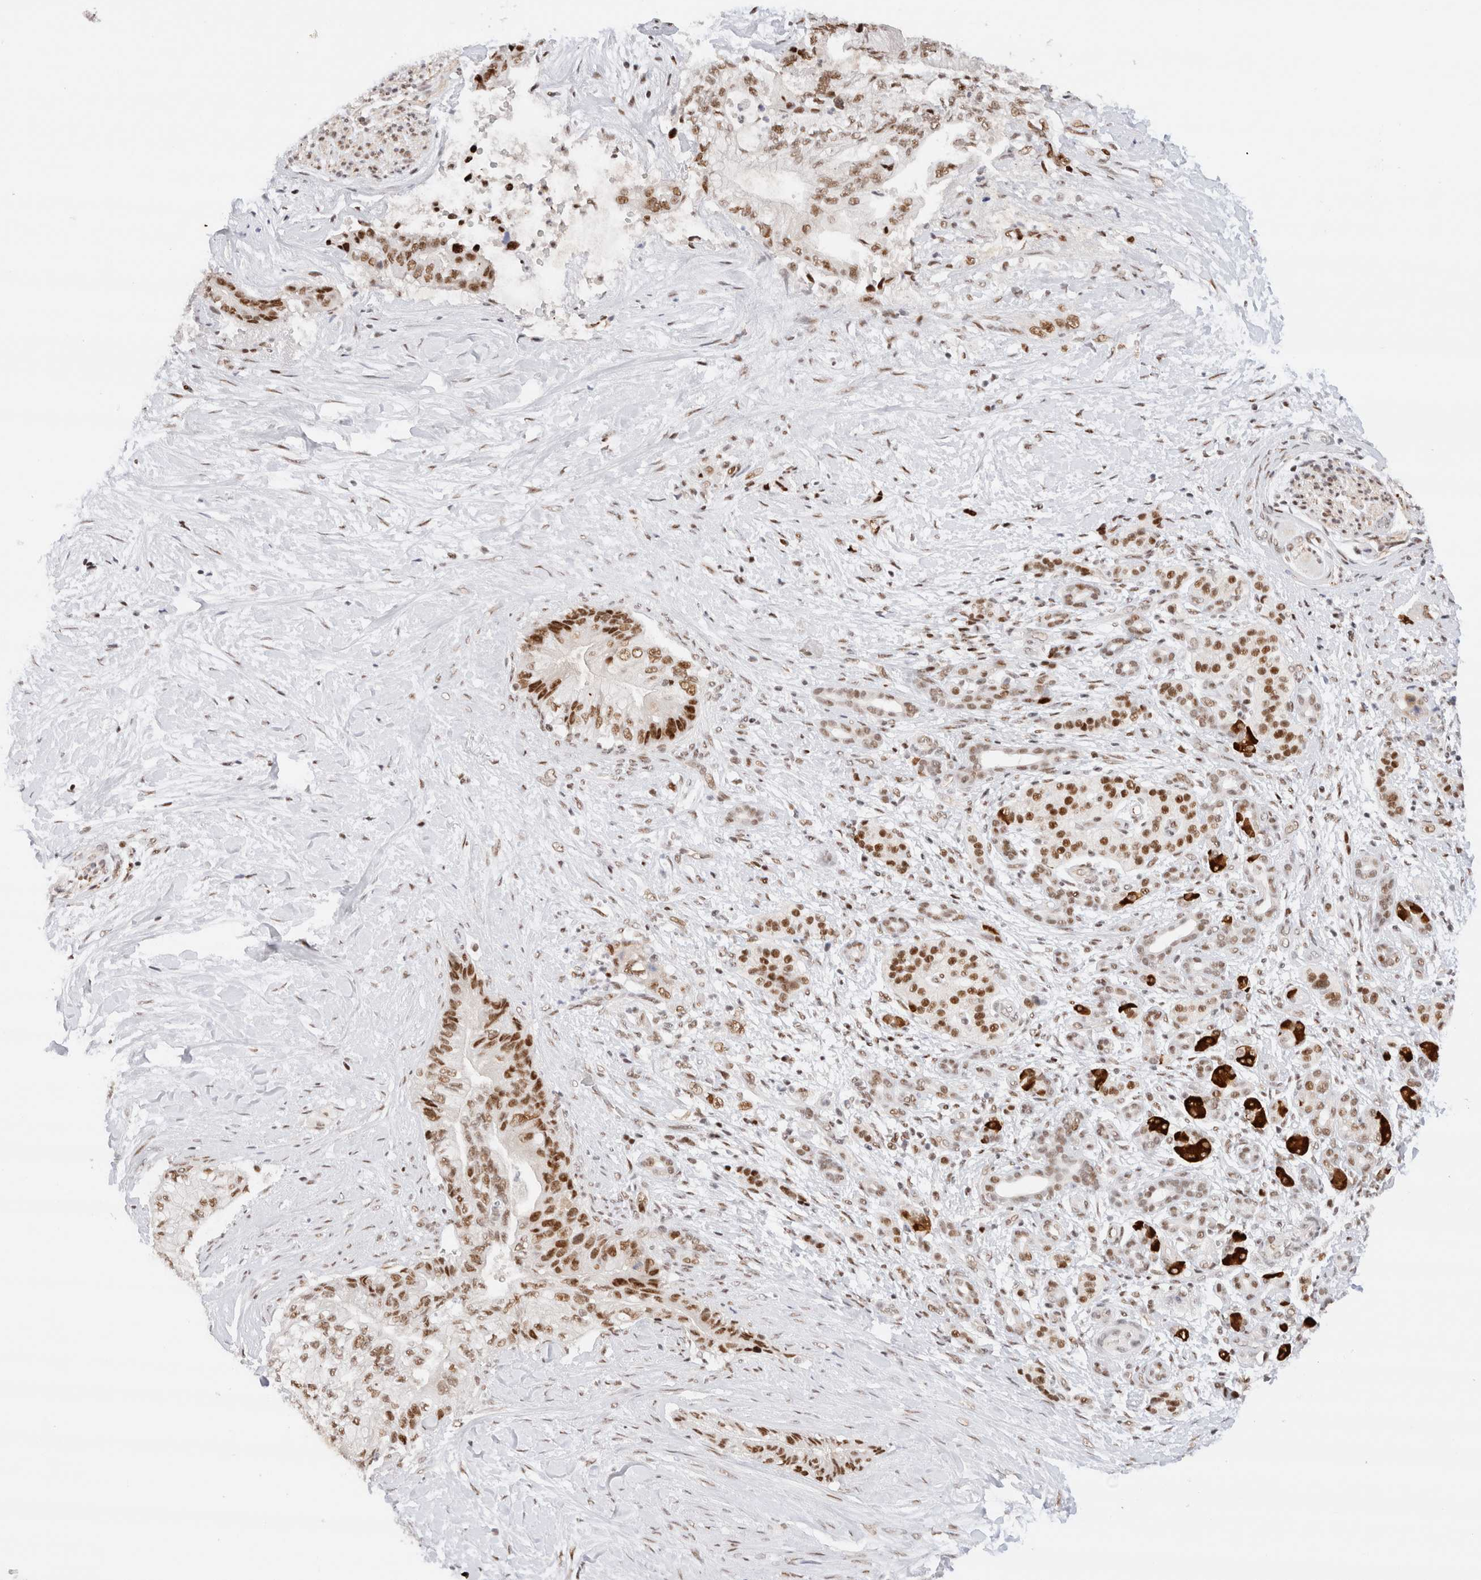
{"staining": {"intensity": "moderate", "quantity": ">75%", "location": "nuclear"}, "tissue": "pancreatic cancer", "cell_type": "Tumor cells", "image_type": "cancer", "snomed": [{"axis": "morphology", "description": "Adenocarcinoma, NOS"}, {"axis": "topography", "description": "Pancreas"}], "caption": "Moderate nuclear positivity is identified in about >75% of tumor cells in adenocarcinoma (pancreatic).", "gene": "ZNF282", "patient": {"sex": "male", "age": 59}}